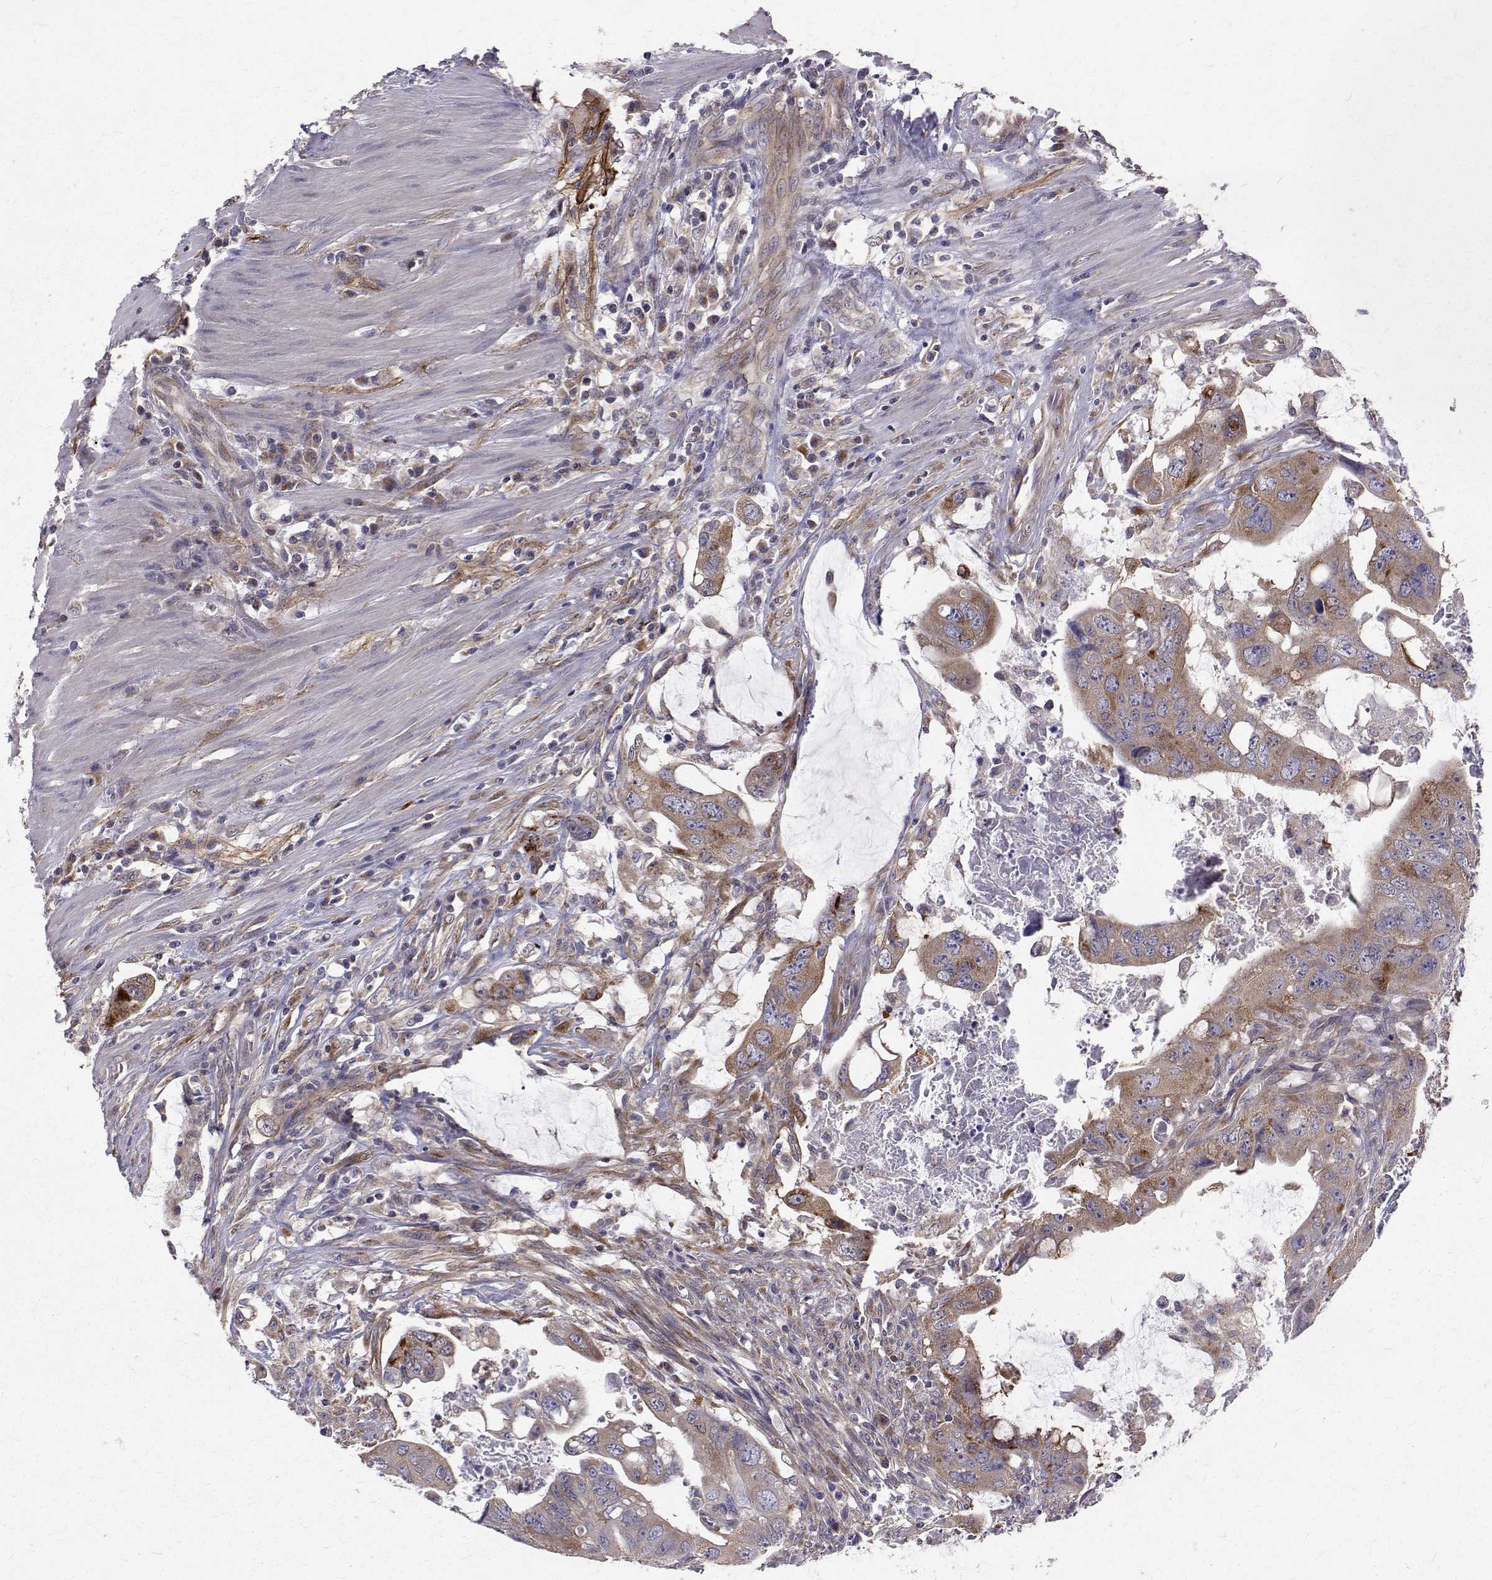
{"staining": {"intensity": "moderate", "quantity": "25%-75%", "location": "cytoplasmic/membranous"}, "tissue": "colorectal cancer", "cell_type": "Tumor cells", "image_type": "cancer", "snomed": [{"axis": "morphology", "description": "Adenocarcinoma, NOS"}, {"axis": "topography", "description": "Colon"}], "caption": "This histopathology image exhibits IHC staining of colorectal adenocarcinoma, with medium moderate cytoplasmic/membranous staining in about 25%-75% of tumor cells.", "gene": "ARFGAP1", "patient": {"sex": "male", "age": 57}}